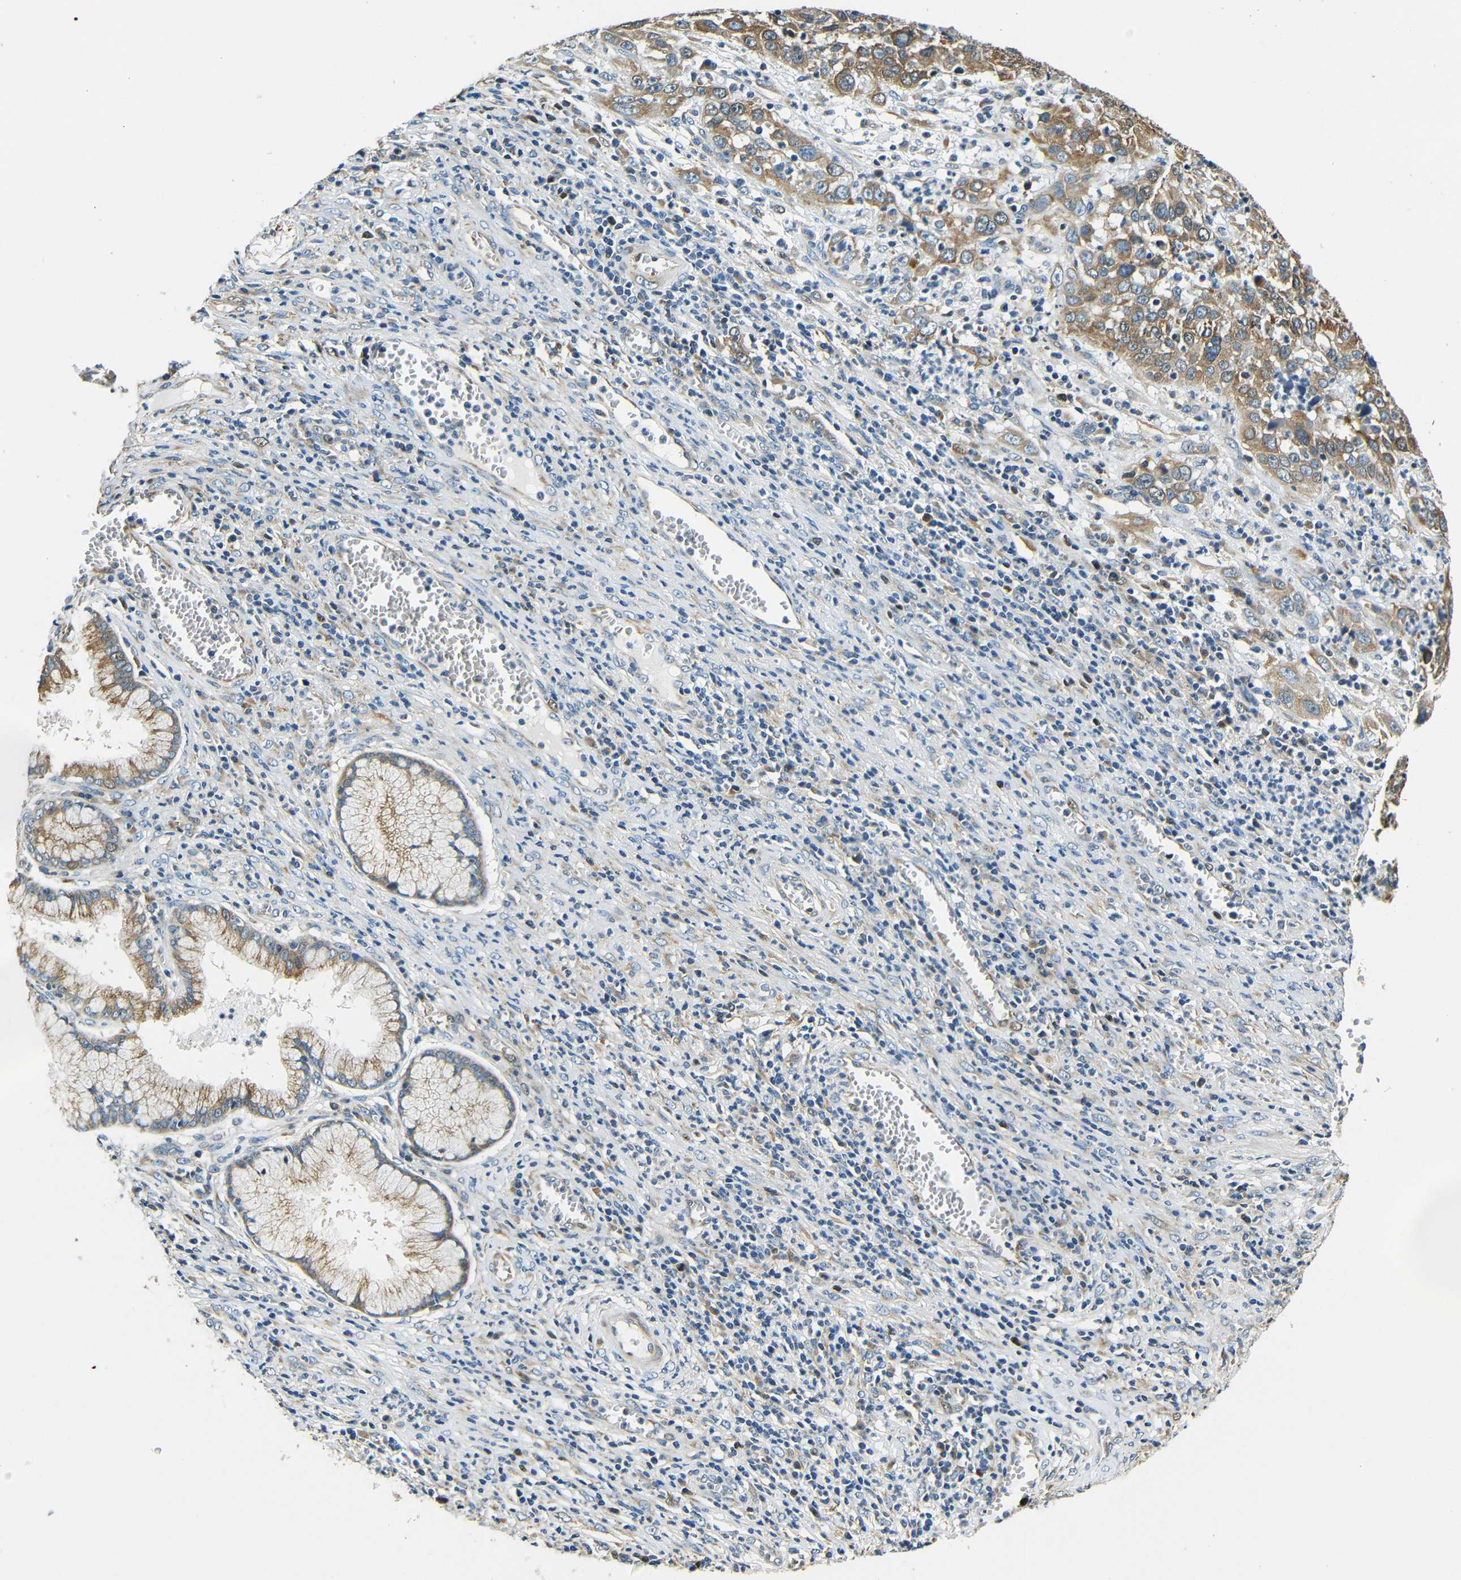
{"staining": {"intensity": "moderate", "quantity": ">75%", "location": "cytoplasmic/membranous"}, "tissue": "cervical cancer", "cell_type": "Tumor cells", "image_type": "cancer", "snomed": [{"axis": "morphology", "description": "Squamous cell carcinoma, NOS"}, {"axis": "topography", "description": "Cervix"}], "caption": "Brown immunohistochemical staining in human cervical cancer demonstrates moderate cytoplasmic/membranous expression in approximately >75% of tumor cells.", "gene": "VAPB", "patient": {"sex": "female", "age": 32}}